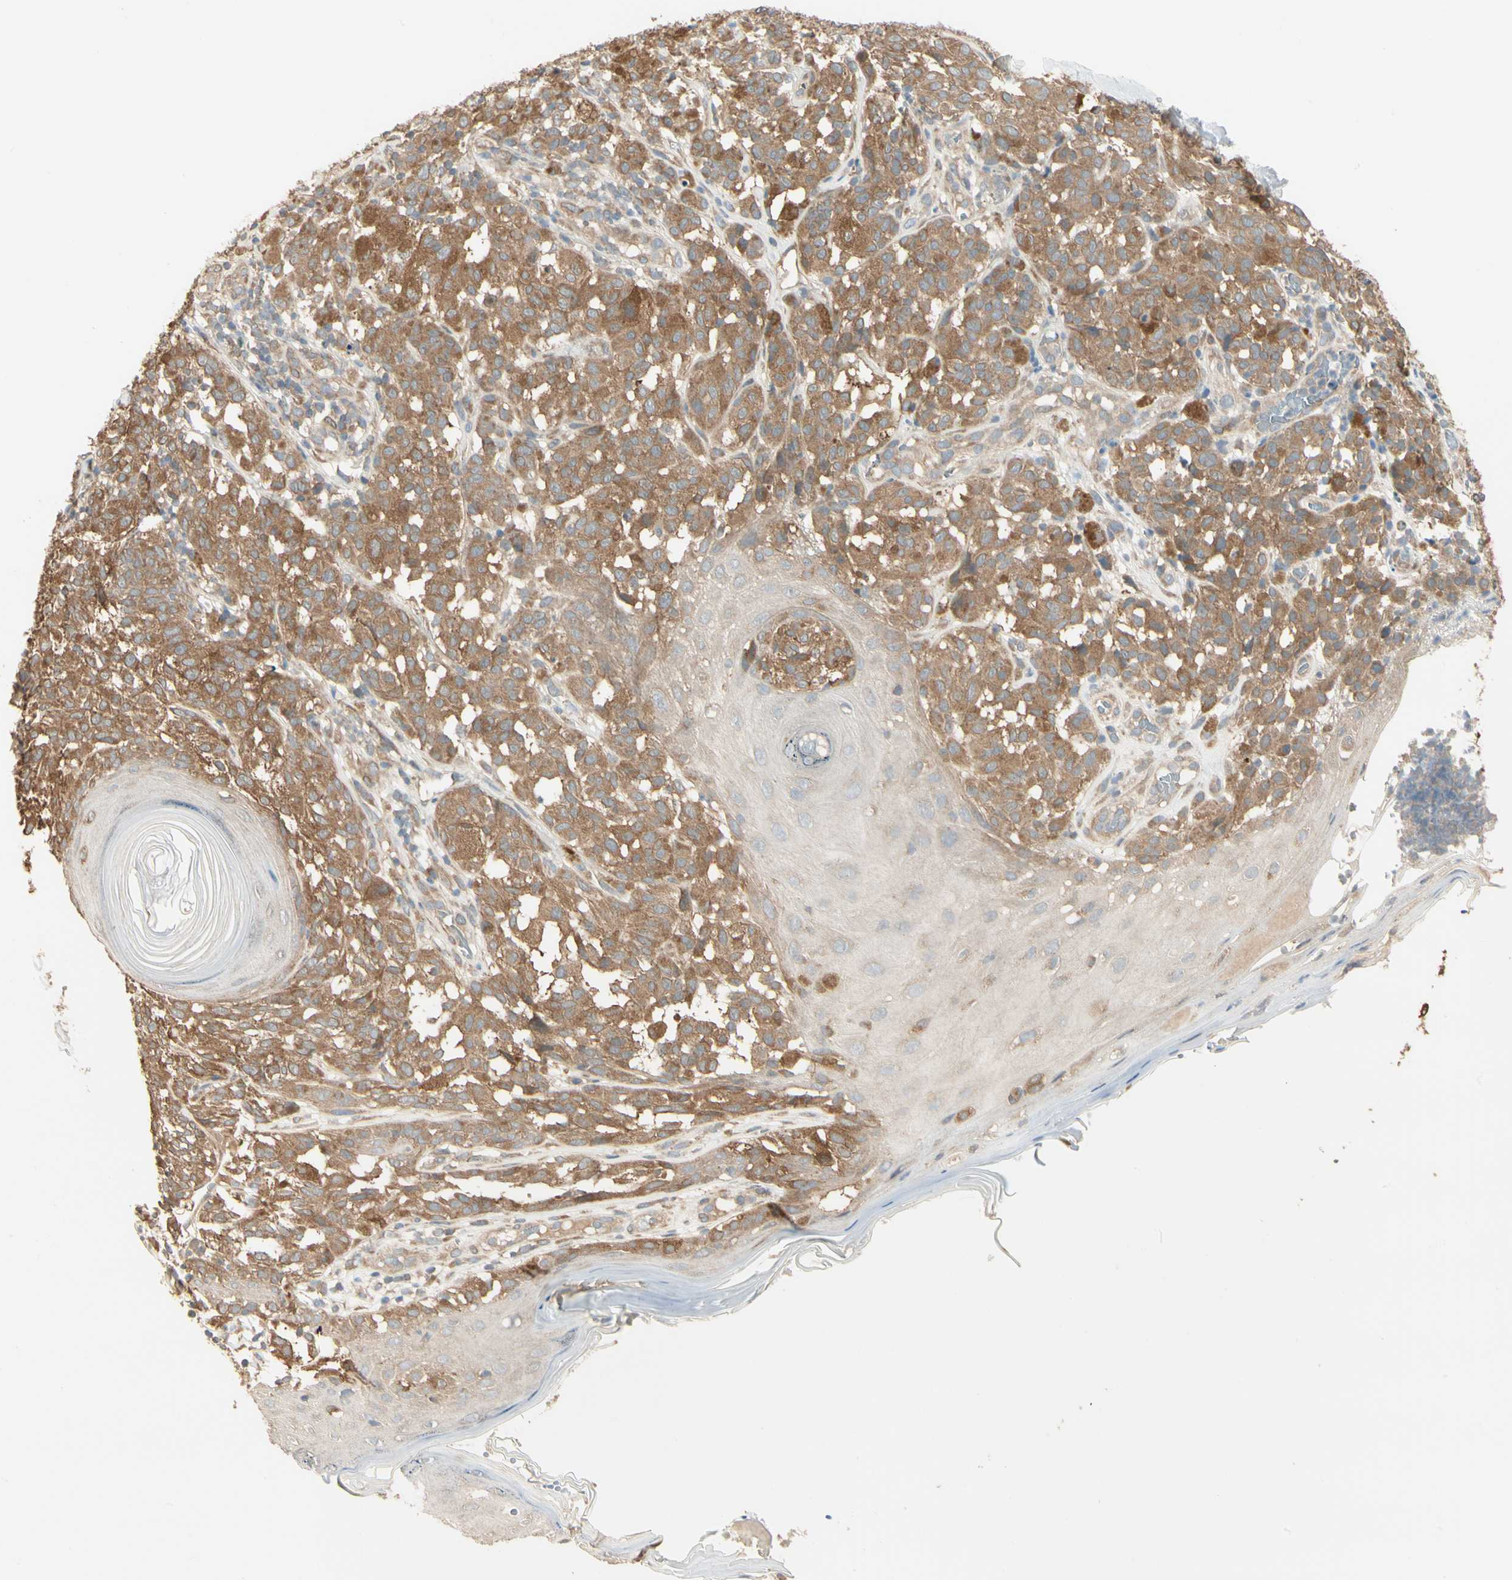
{"staining": {"intensity": "moderate", "quantity": ">75%", "location": "cytoplasmic/membranous"}, "tissue": "melanoma", "cell_type": "Tumor cells", "image_type": "cancer", "snomed": [{"axis": "morphology", "description": "Malignant melanoma, NOS"}, {"axis": "topography", "description": "Skin"}], "caption": "Malignant melanoma tissue exhibits moderate cytoplasmic/membranous staining in approximately >75% of tumor cells, visualized by immunohistochemistry.", "gene": "IRAG1", "patient": {"sex": "female", "age": 46}}